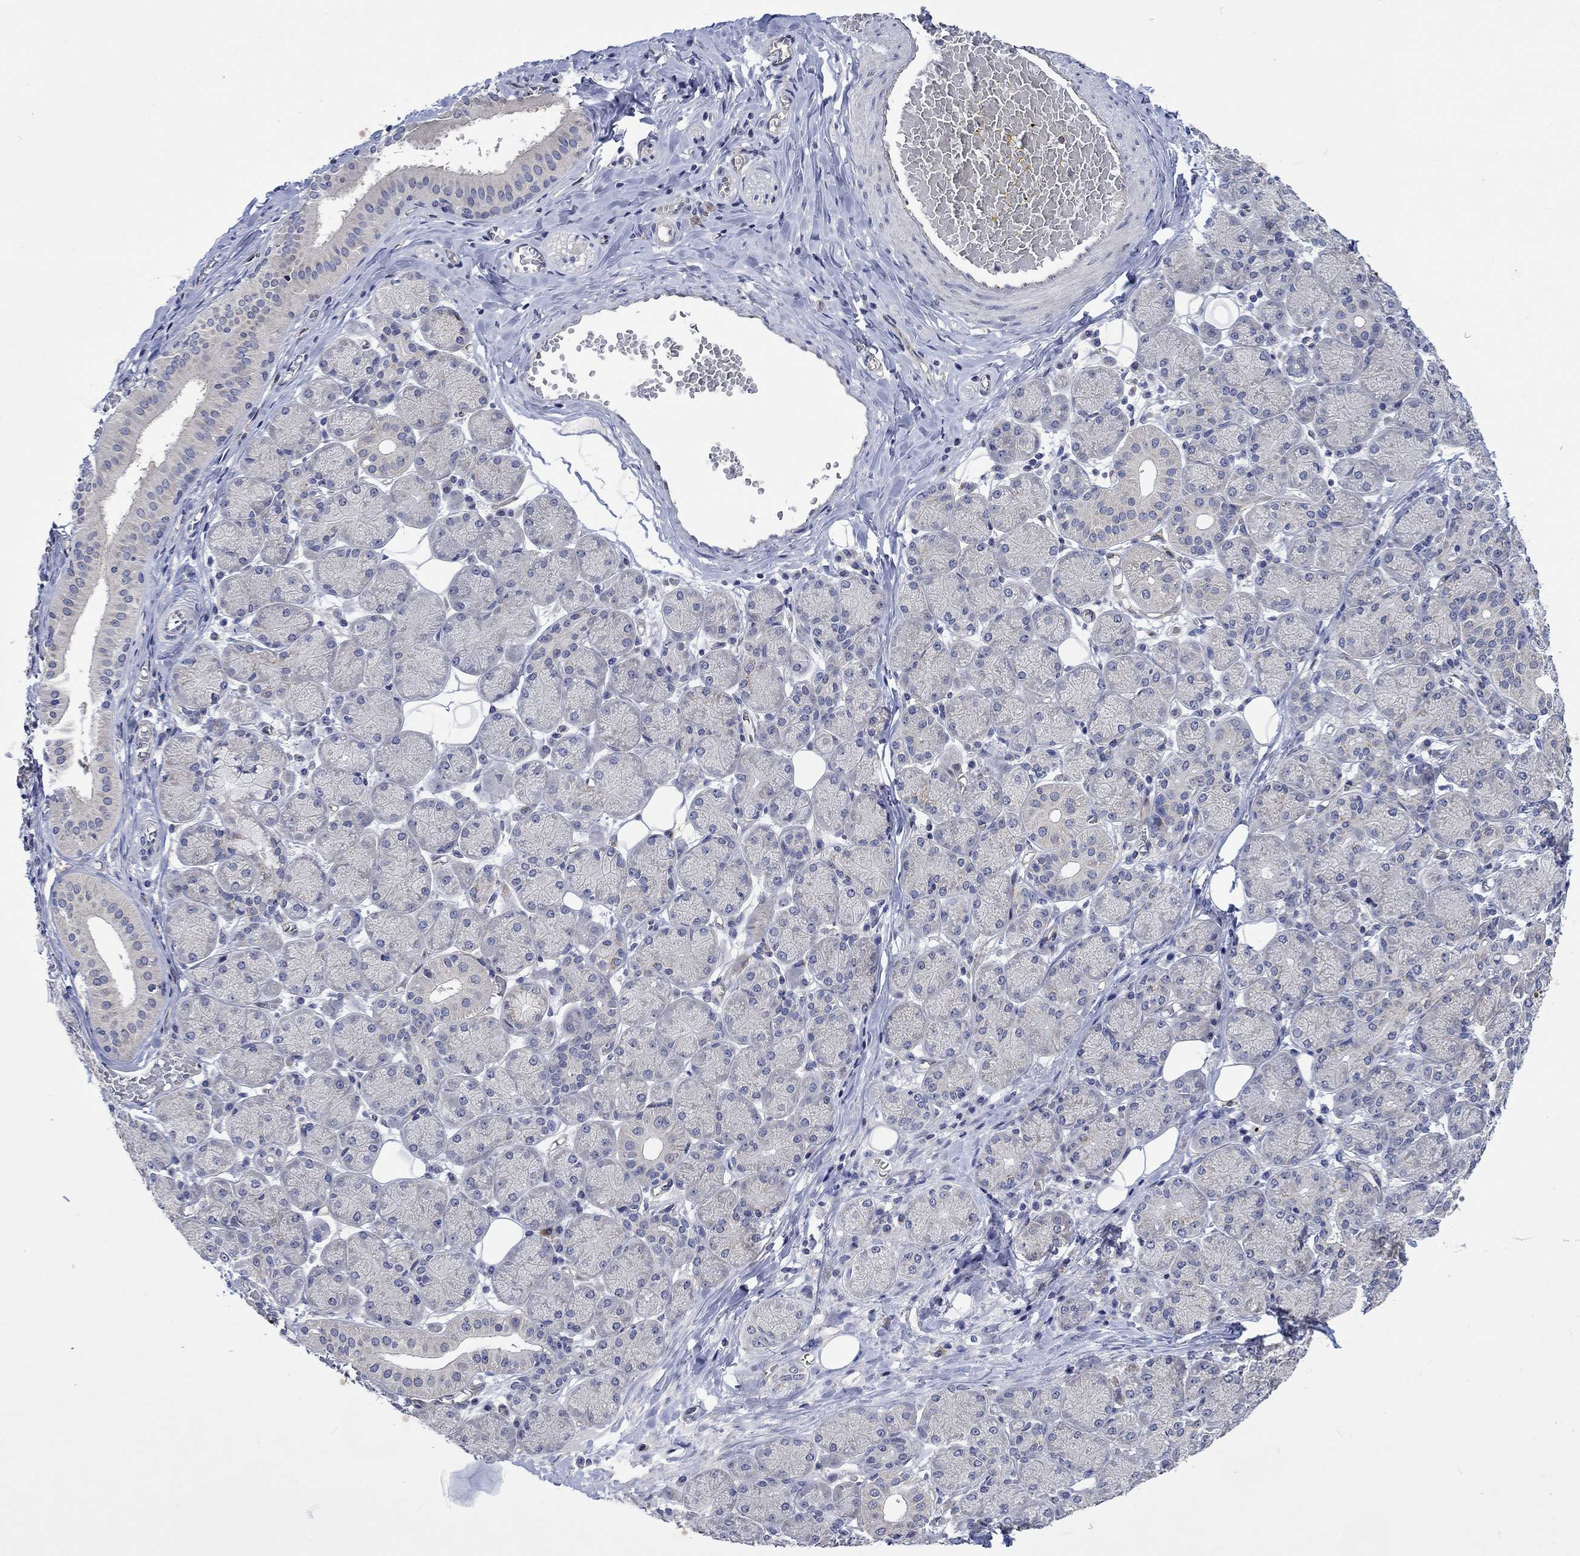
{"staining": {"intensity": "negative", "quantity": "none", "location": "none"}, "tissue": "salivary gland", "cell_type": "Glandular cells", "image_type": "normal", "snomed": [{"axis": "morphology", "description": "Normal tissue, NOS"}, {"axis": "topography", "description": "Salivary gland"}, {"axis": "topography", "description": "Peripheral nerve tissue"}], "caption": "Protein analysis of normal salivary gland exhibits no significant staining in glandular cells. Brightfield microscopy of IHC stained with DAB (3,3'-diaminobenzidine) (brown) and hematoxylin (blue), captured at high magnification.", "gene": "GJA5", "patient": {"sex": "female", "age": 24}}